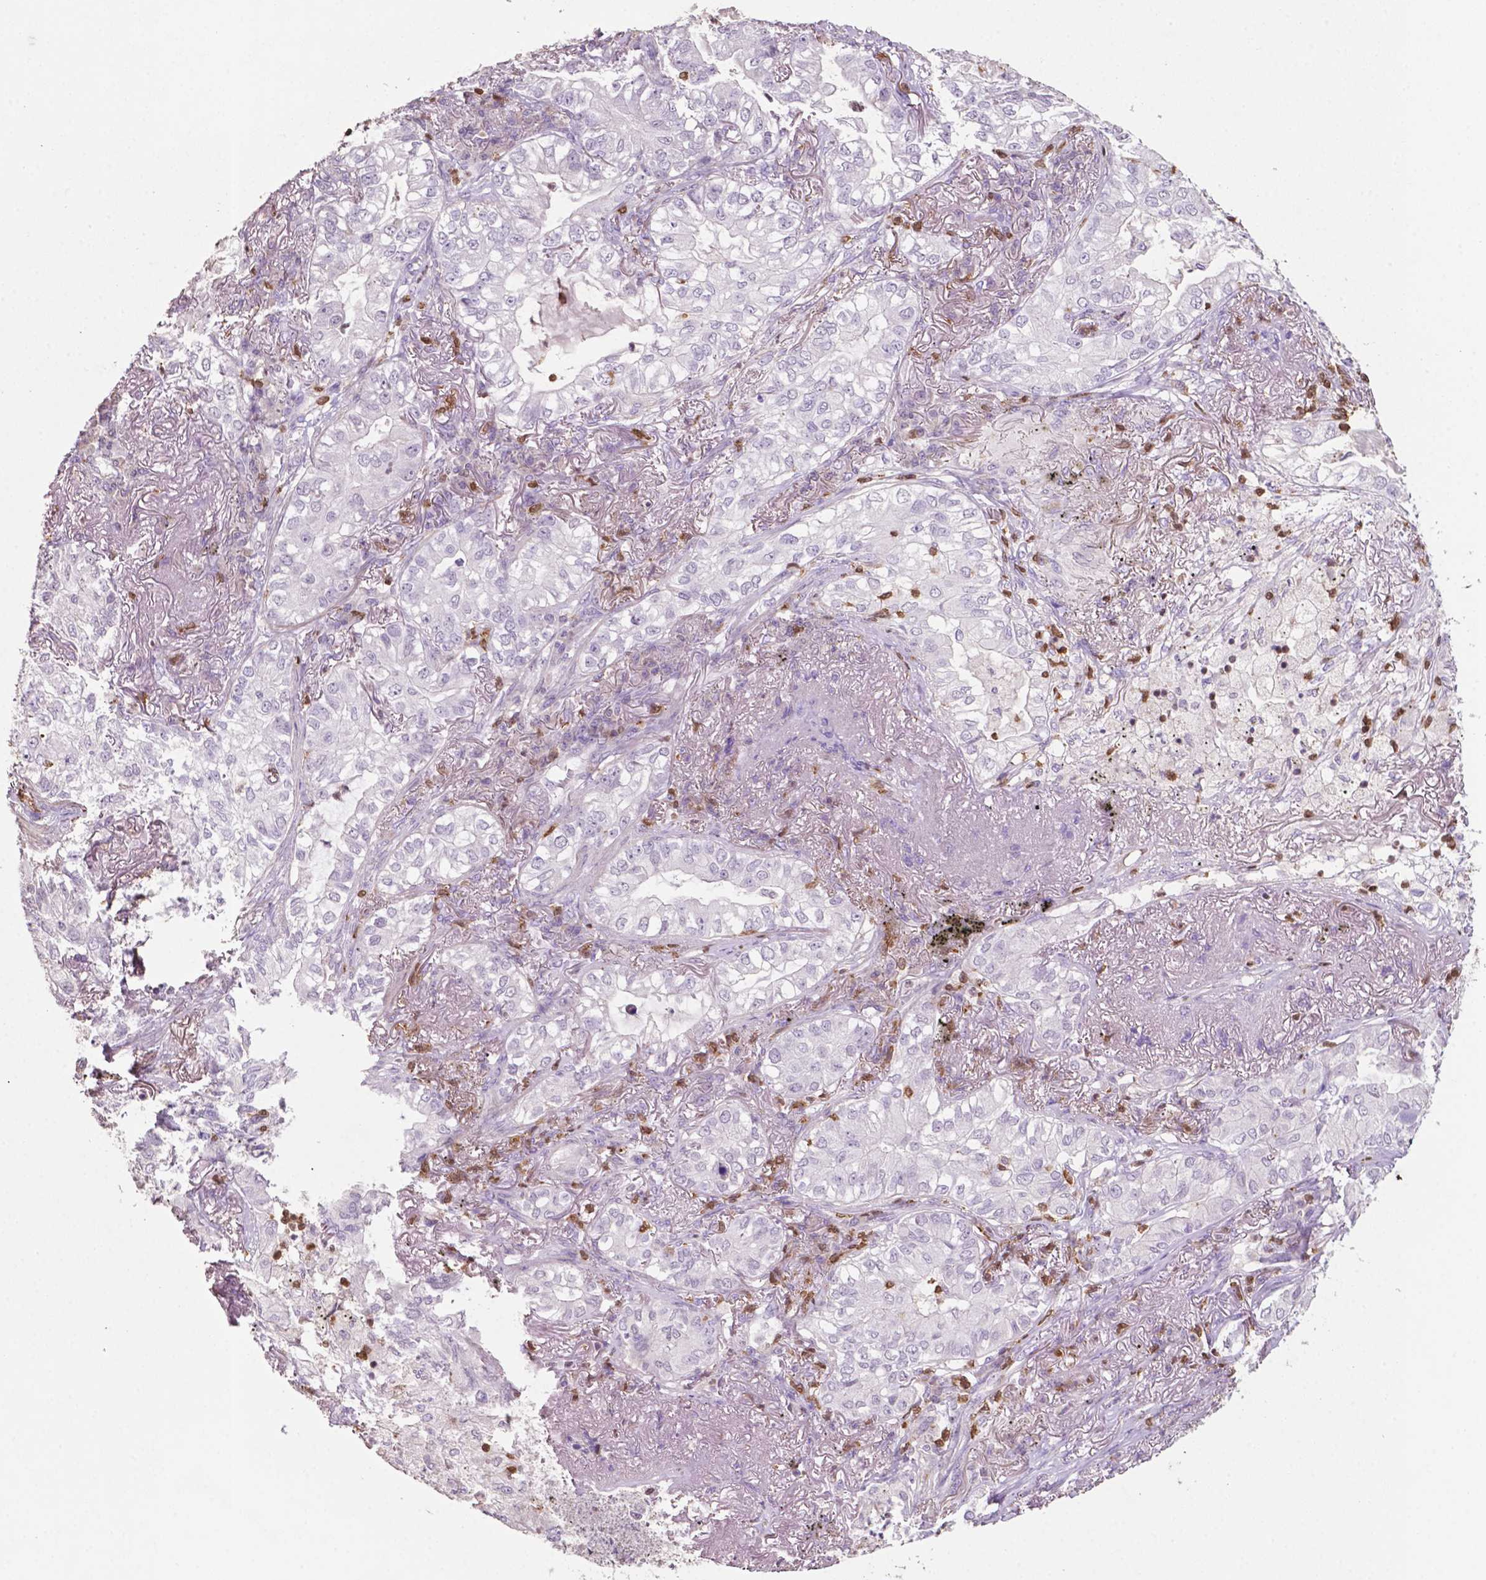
{"staining": {"intensity": "negative", "quantity": "none", "location": "none"}, "tissue": "lung cancer", "cell_type": "Tumor cells", "image_type": "cancer", "snomed": [{"axis": "morphology", "description": "Adenocarcinoma, NOS"}, {"axis": "topography", "description": "Lung"}], "caption": "The IHC image has no significant expression in tumor cells of lung cancer (adenocarcinoma) tissue.", "gene": "TBC1D10C", "patient": {"sex": "female", "age": 73}}